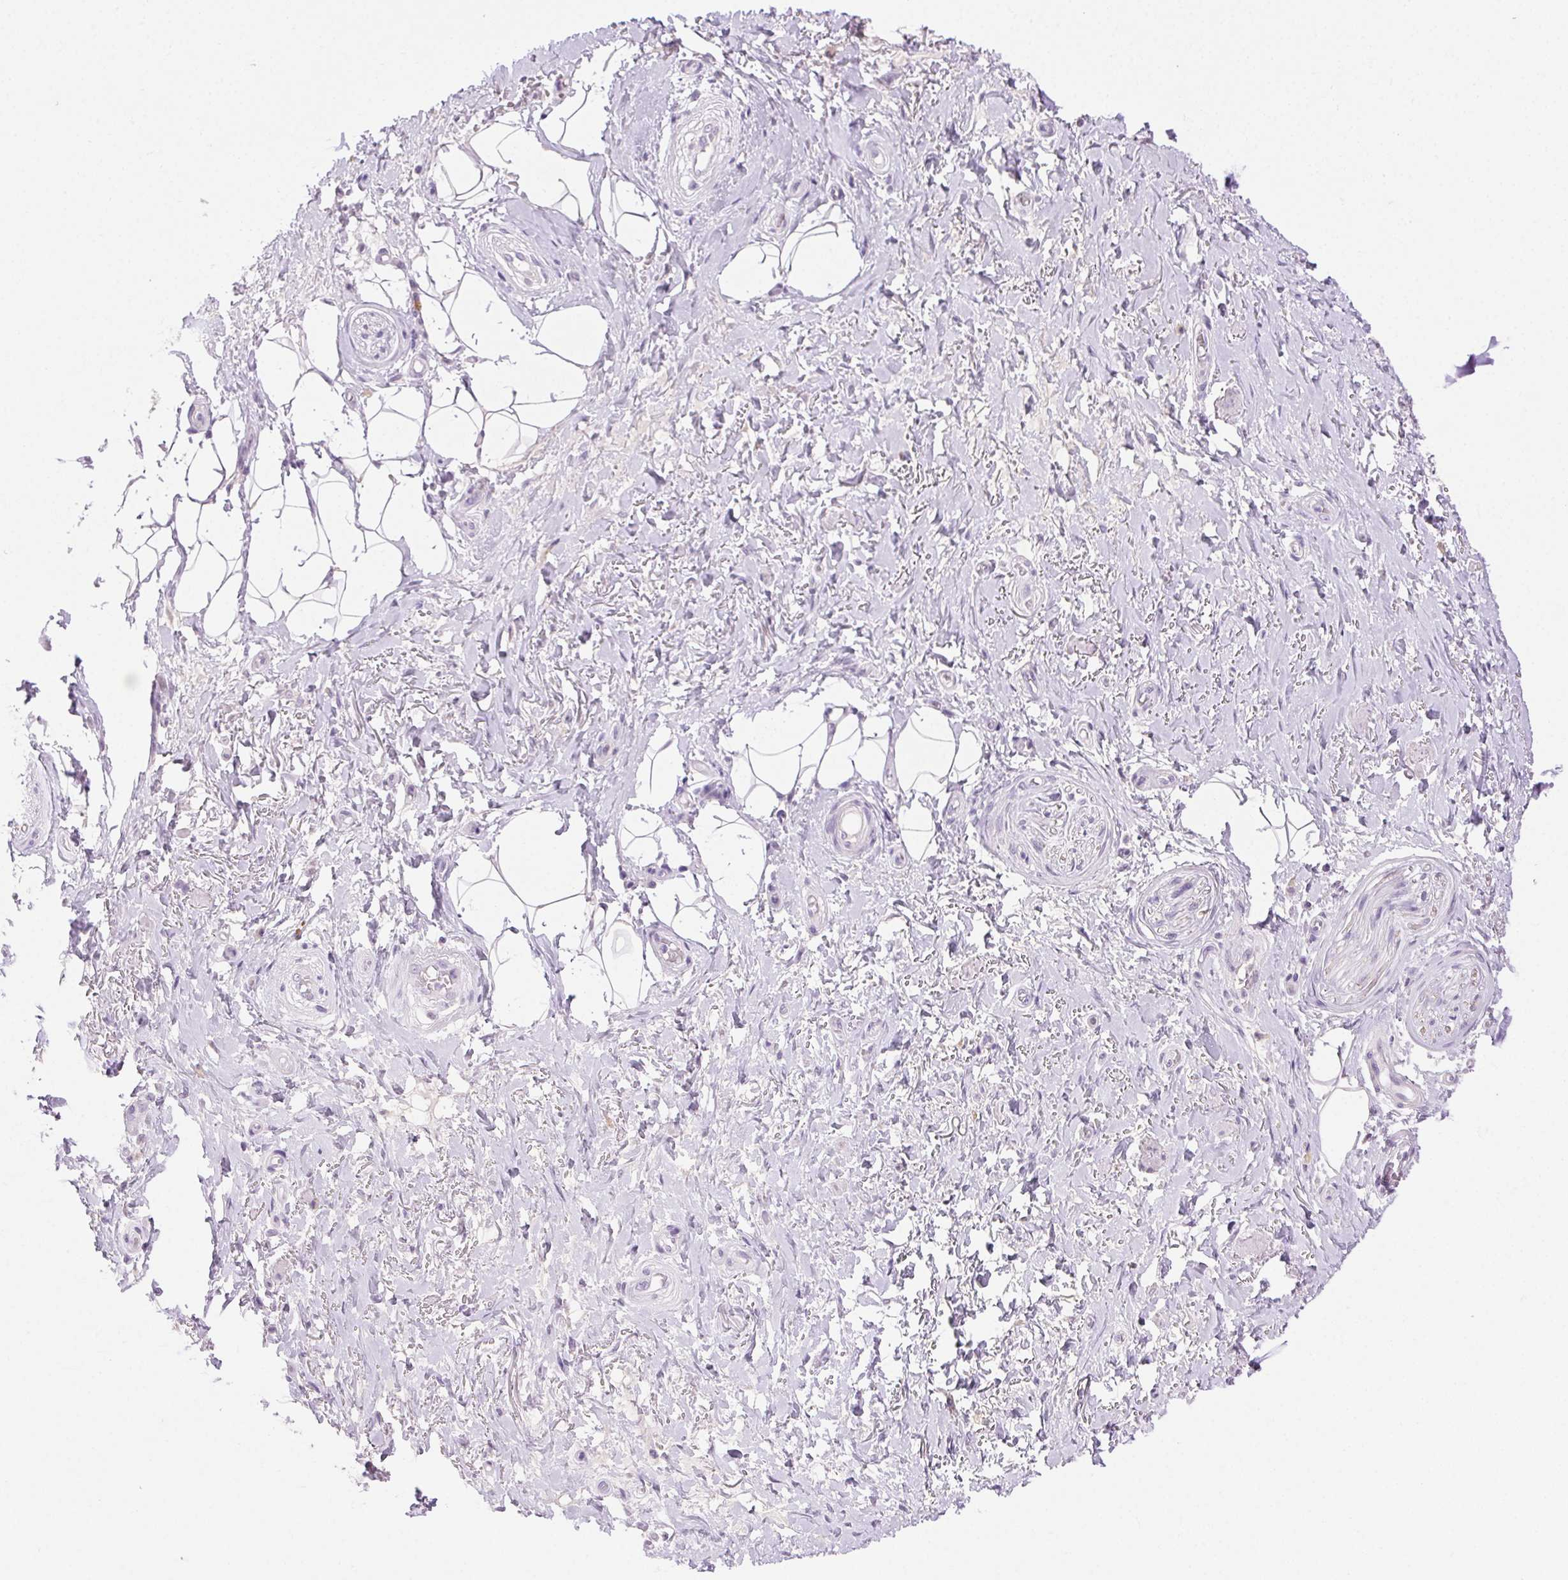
{"staining": {"intensity": "negative", "quantity": "none", "location": "none"}, "tissue": "adipose tissue", "cell_type": "Adipocytes", "image_type": "normal", "snomed": [{"axis": "morphology", "description": "Normal tissue, NOS"}, {"axis": "topography", "description": "Anal"}, {"axis": "topography", "description": "Peripheral nerve tissue"}], "caption": "An immunohistochemistry (IHC) image of normal adipose tissue is shown. There is no staining in adipocytes of adipose tissue.", "gene": "CLDN10", "patient": {"sex": "male", "age": 53}}